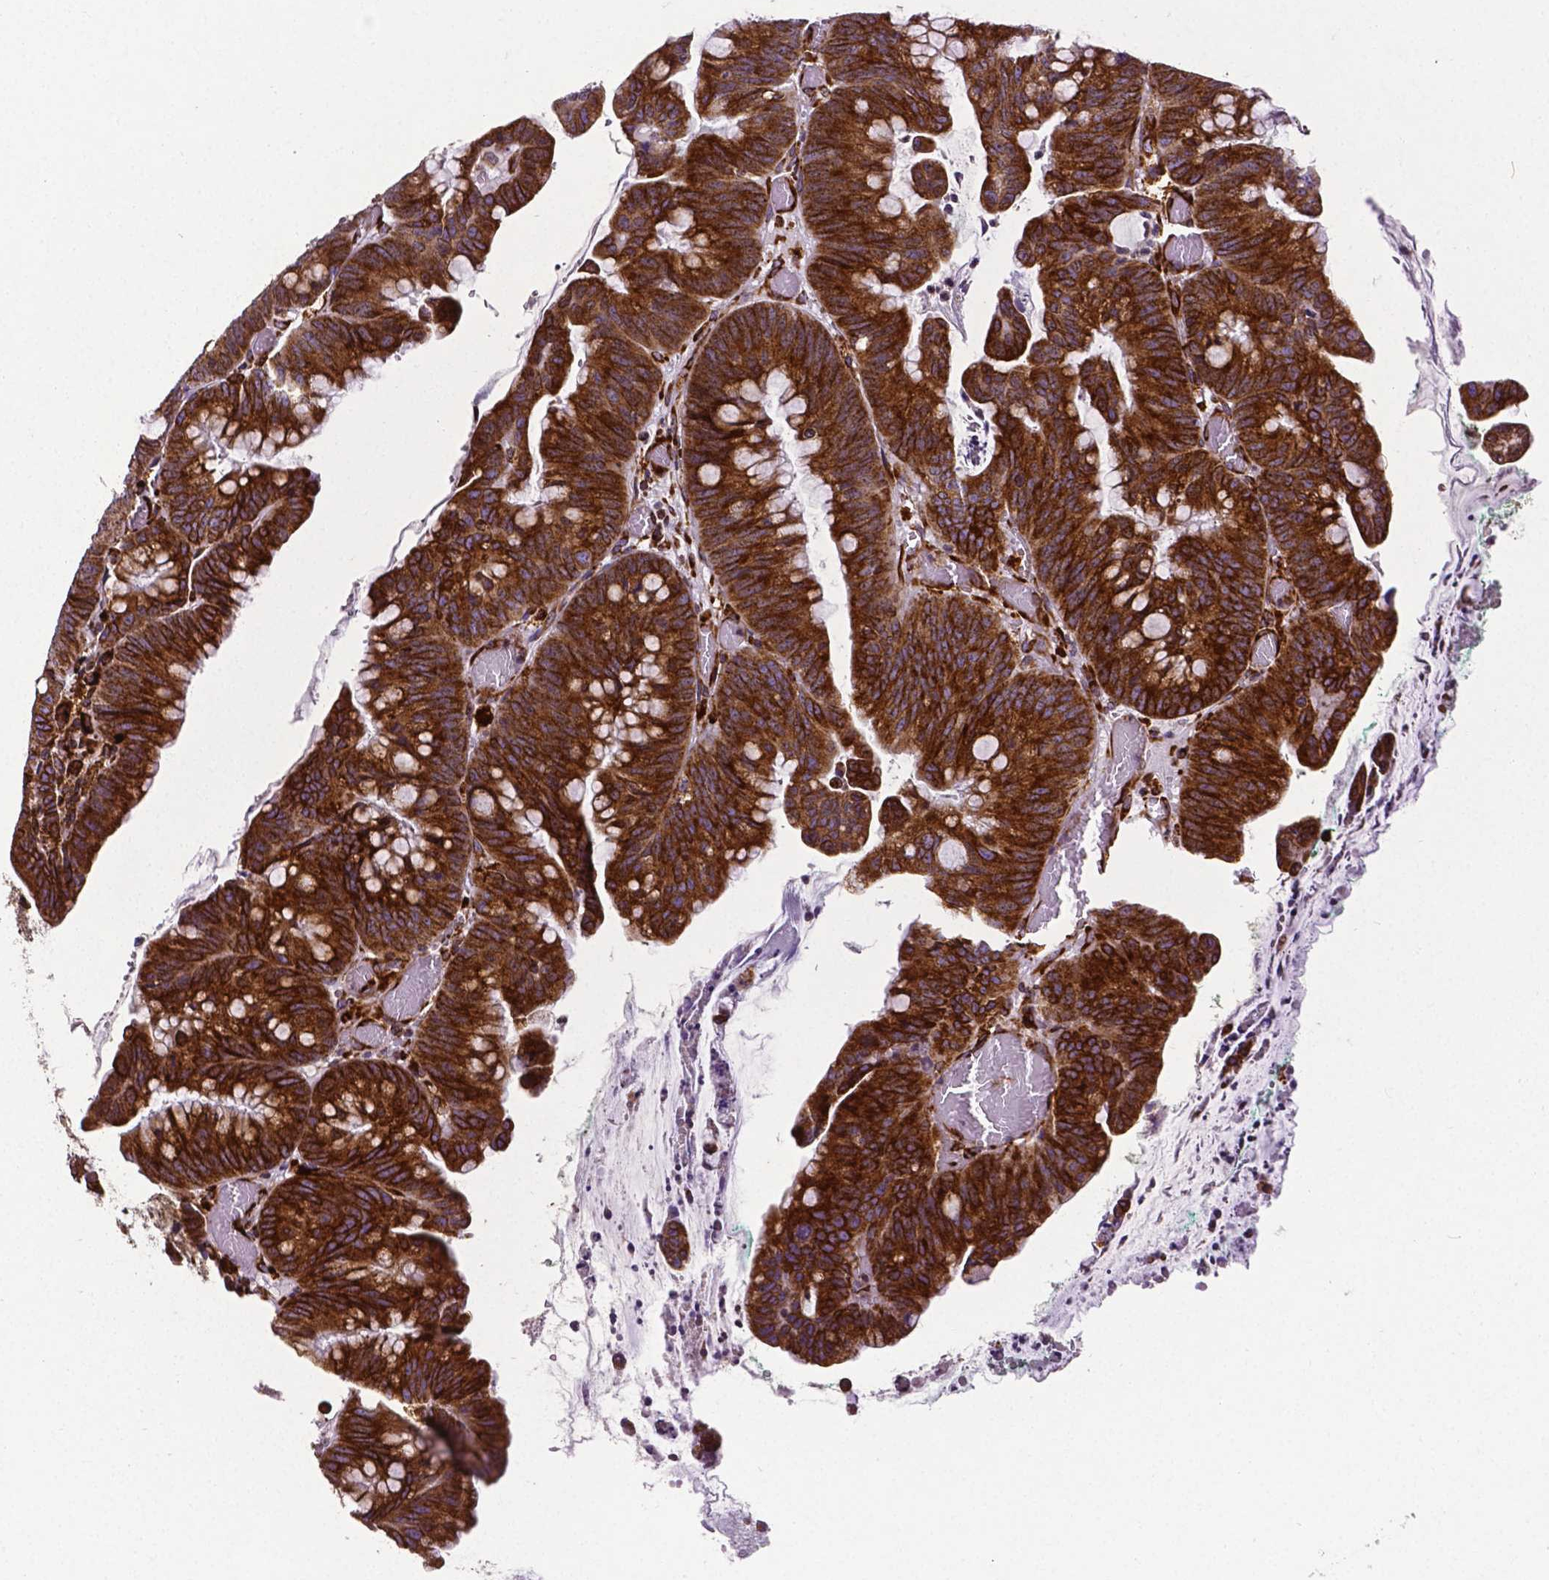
{"staining": {"intensity": "strong", "quantity": ">75%", "location": "cytoplasmic/membranous"}, "tissue": "colorectal cancer", "cell_type": "Tumor cells", "image_type": "cancer", "snomed": [{"axis": "morphology", "description": "Adenocarcinoma, NOS"}, {"axis": "topography", "description": "Colon"}], "caption": "Adenocarcinoma (colorectal) tissue displays strong cytoplasmic/membranous staining in approximately >75% of tumor cells, visualized by immunohistochemistry.", "gene": "MTDH", "patient": {"sex": "male", "age": 62}}